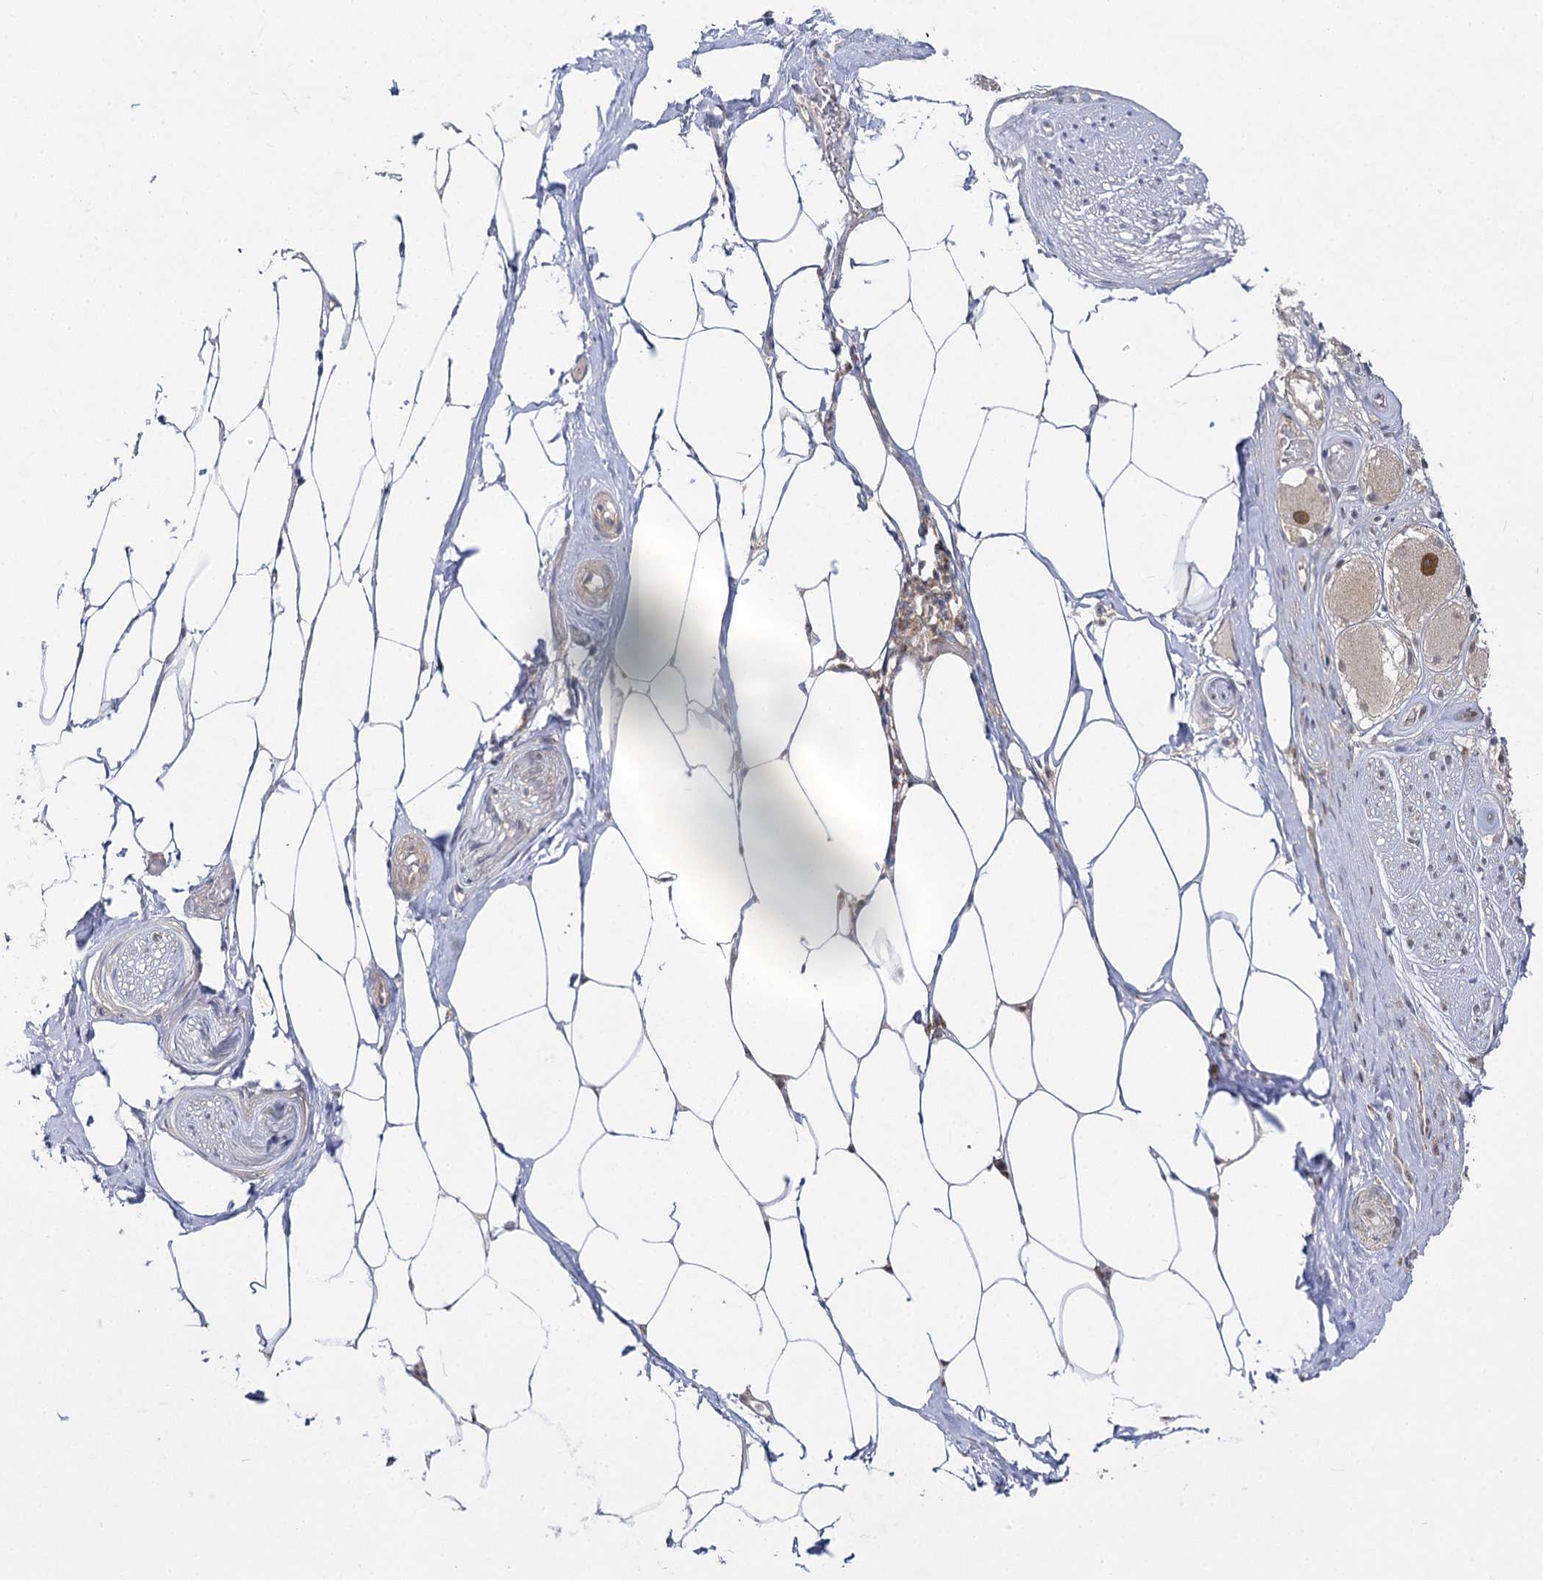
{"staining": {"intensity": "moderate", "quantity": "<25%", "location": "nuclear"}, "tissue": "adipose tissue", "cell_type": "Adipocytes", "image_type": "normal", "snomed": [{"axis": "morphology", "description": "Normal tissue, NOS"}, {"axis": "morphology", "description": "Adenocarcinoma, Low grade"}, {"axis": "topography", "description": "Prostate"}, {"axis": "topography", "description": "Peripheral nerve tissue"}], "caption": "Immunohistochemistry (DAB (3,3'-diaminobenzidine)) staining of unremarkable adipose tissue shows moderate nuclear protein expression in approximately <25% of adipocytes. Immunohistochemistry (ihc) stains the protein of interest in brown and the nuclei are stained blue.", "gene": "SLC4A1AP", "patient": {"sex": "male", "age": 63}}